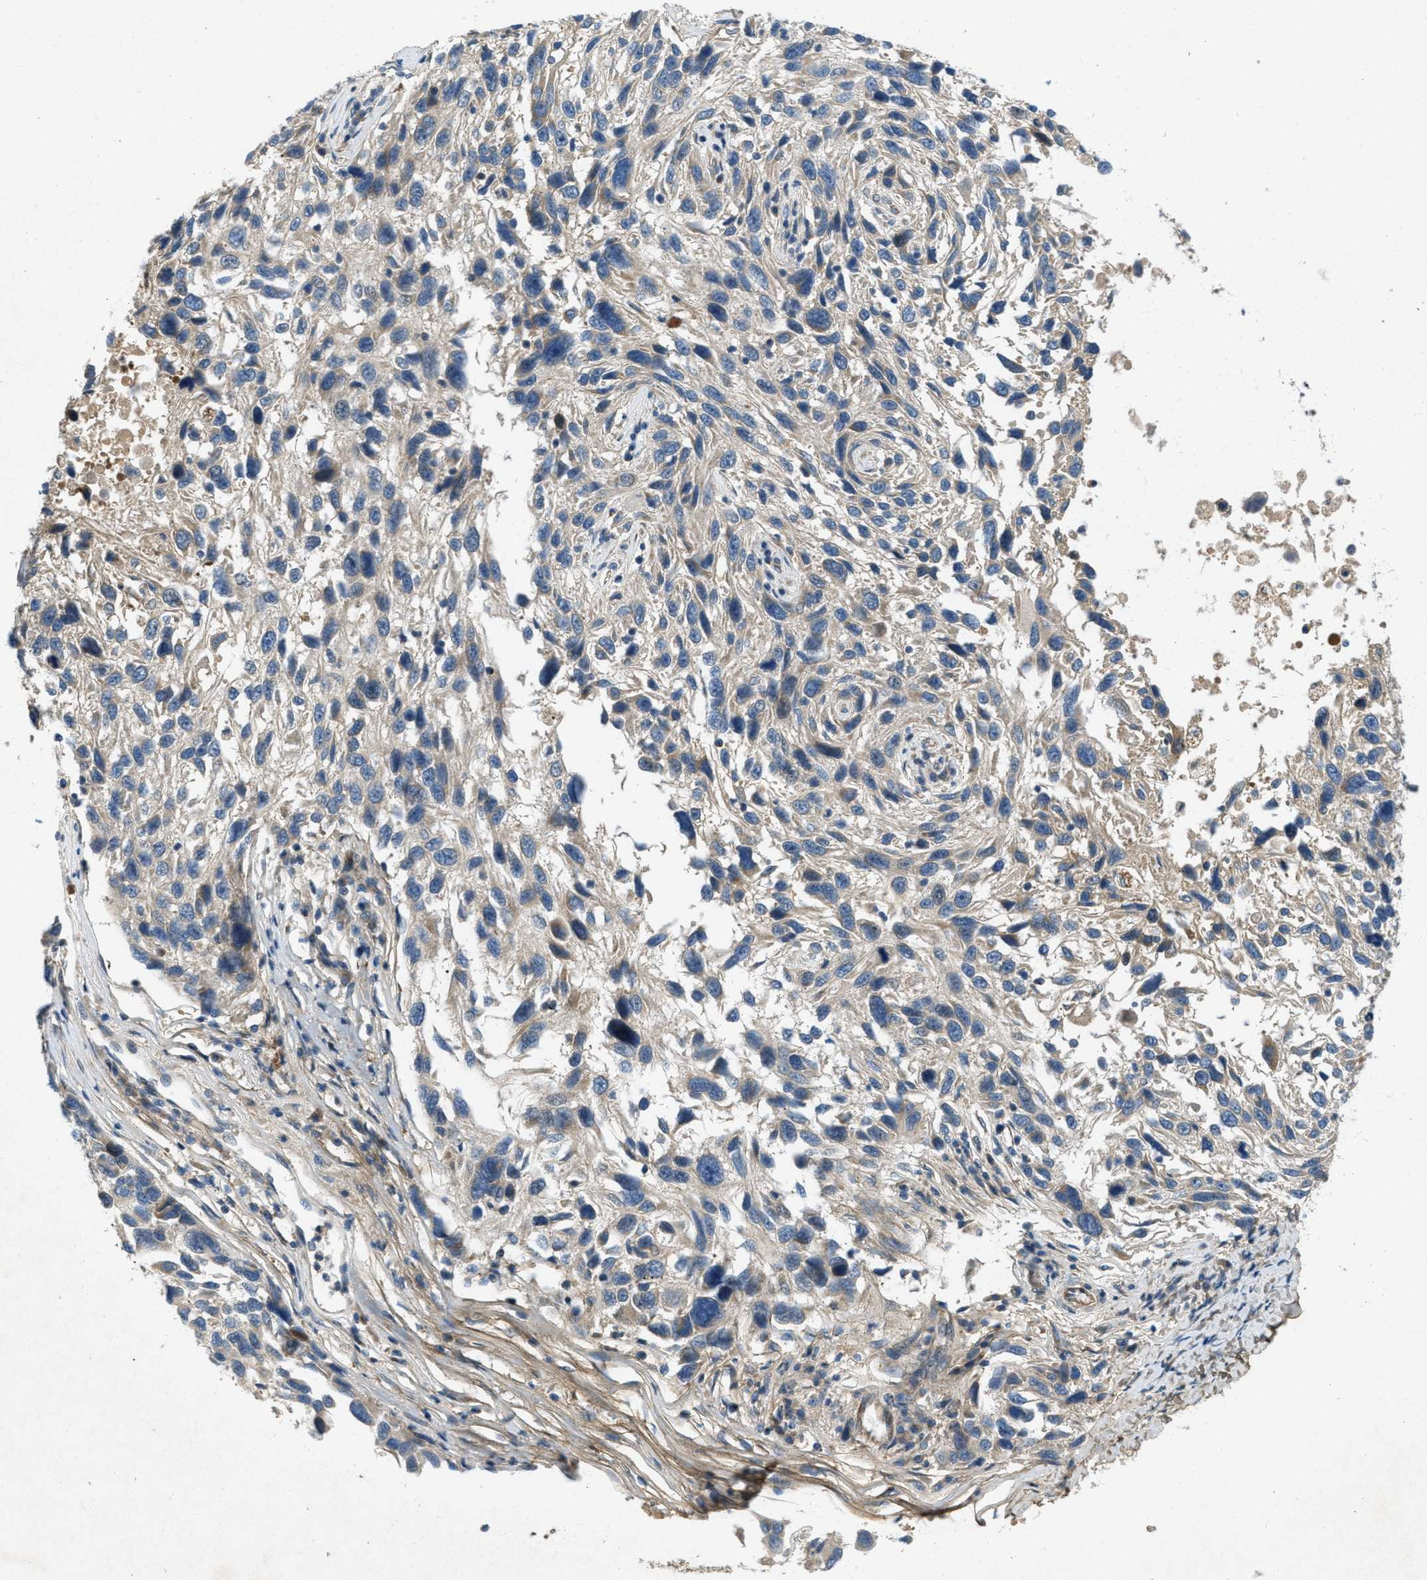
{"staining": {"intensity": "moderate", "quantity": "<25%", "location": "cytoplasmic/membranous"}, "tissue": "melanoma", "cell_type": "Tumor cells", "image_type": "cancer", "snomed": [{"axis": "morphology", "description": "Malignant melanoma, NOS"}, {"axis": "topography", "description": "Skin"}], "caption": "Malignant melanoma stained with a brown dye displays moderate cytoplasmic/membranous positive staining in approximately <25% of tumor cells.", "gene": "ADCY6", "patient": {"sex": "male", "age": 53}}